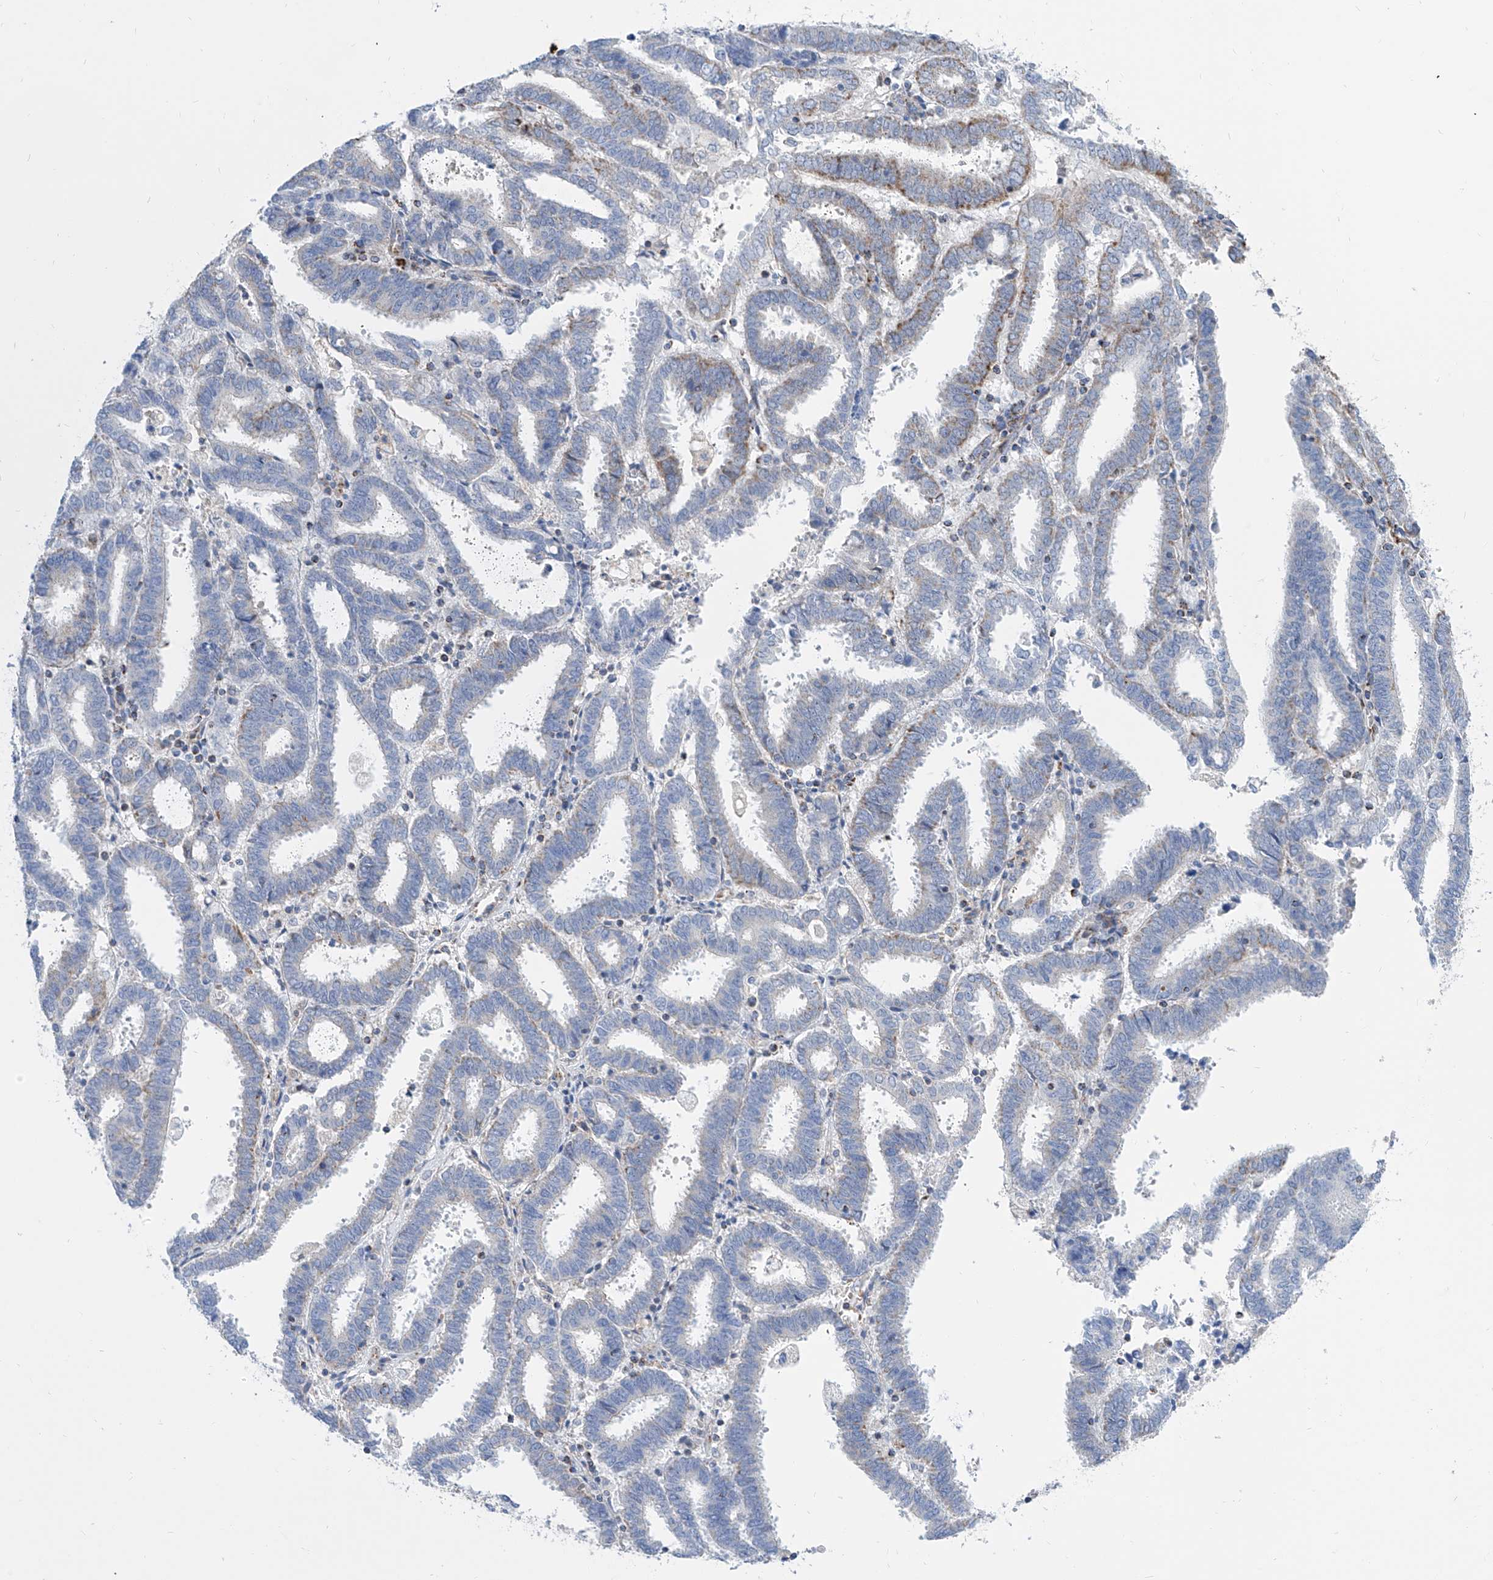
{"staining": {"intensity": "moderate", "quantity": "<25%", "location": "cytoplasmic/membranous"}, "tissue": "endometrial cancer", "cell_type": "Tumor cells", "image_type": "cancer", "snomed": [{"axis": "morphology", "description": "Adenocarcinoma, NOS"}, {"axis": "topography", "description": "Uterus"}], "caption": "Immunohistochemical staining of human endometrial adenocarcinoma shows low levels of moderate cytoplasmic/membranous protein expression in about <25% of tumor cells.", "gene": "SRBD1", "patient": {"sex": "female", "age": 83}}